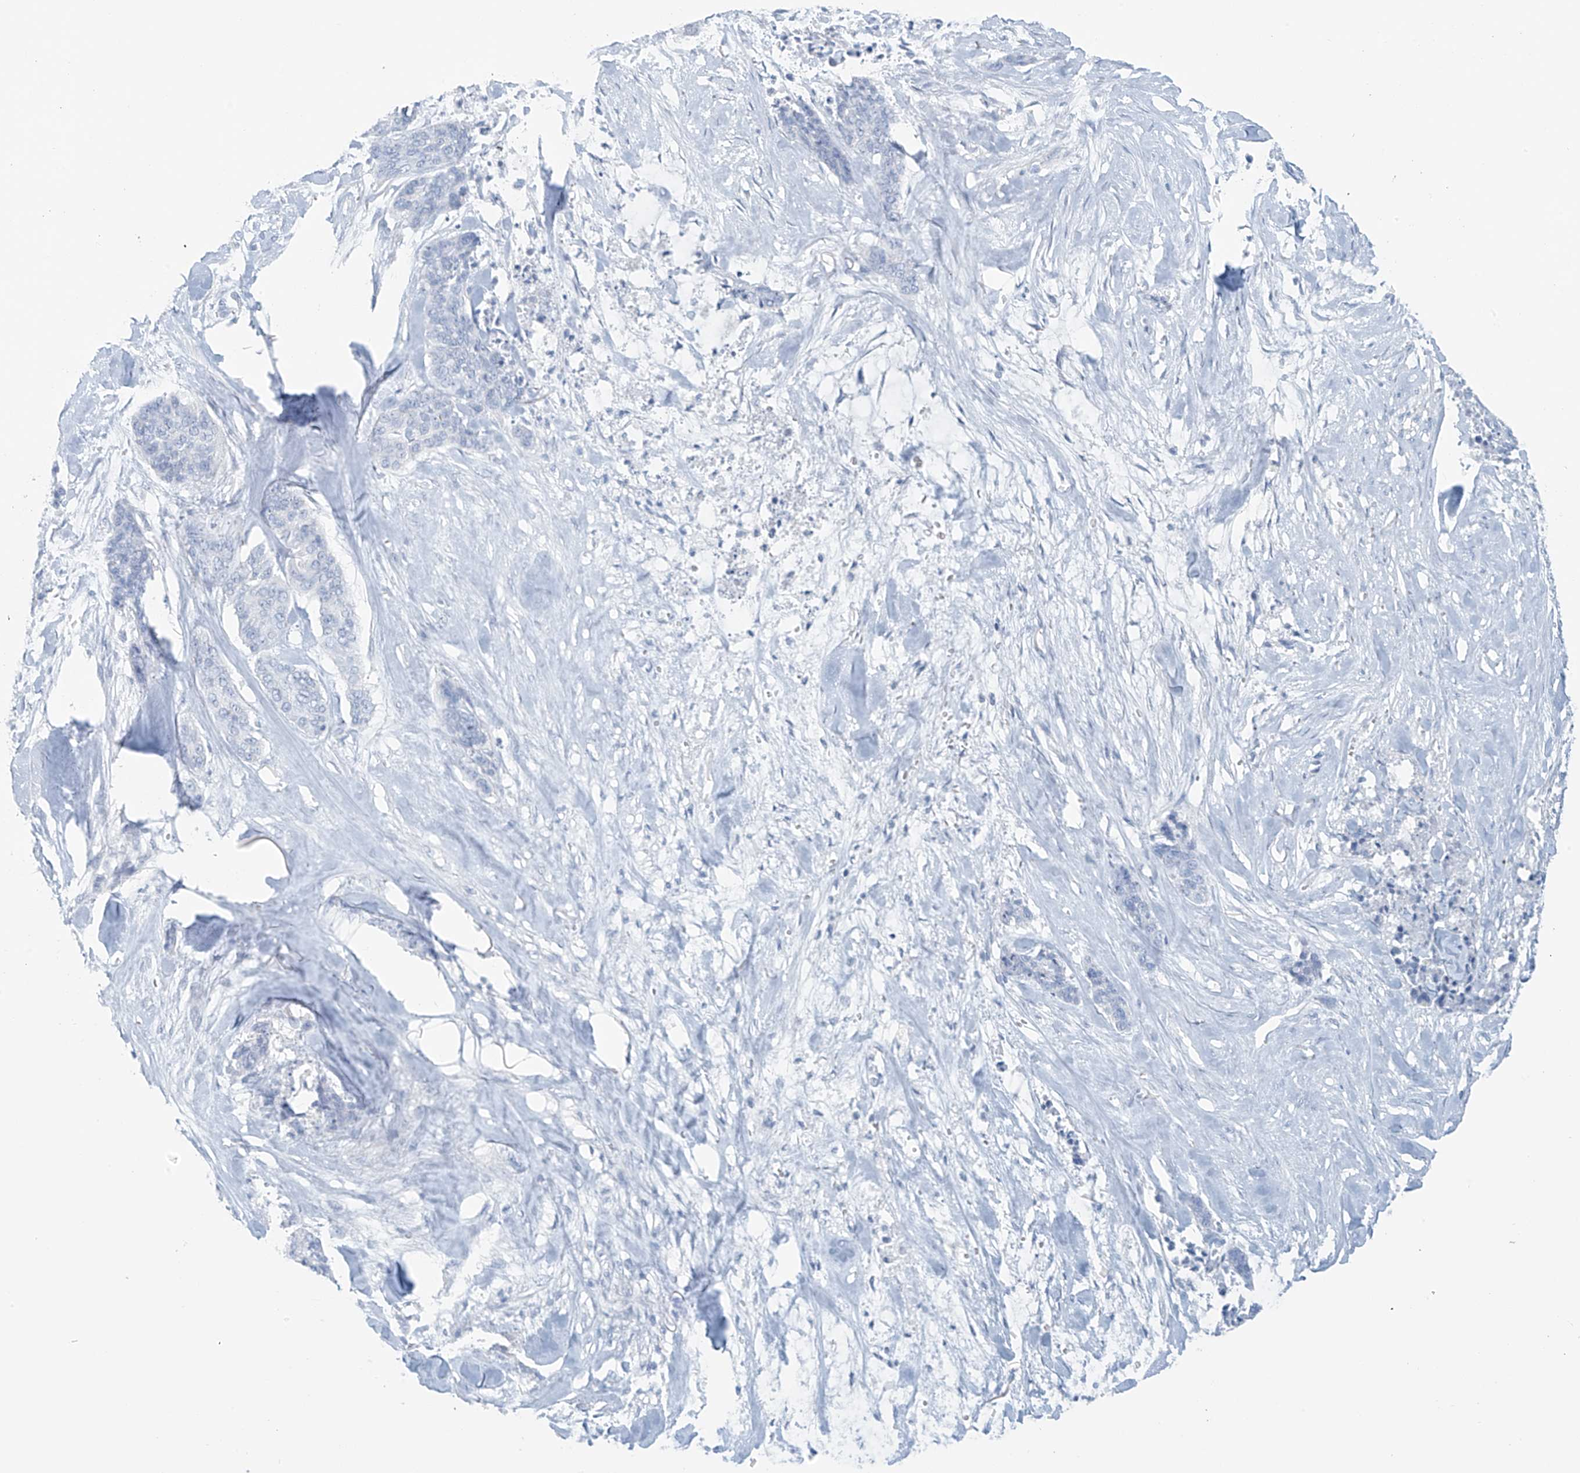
{"staining": {"intensity": "negative", "quantity": "none", "location": "none"}, "tissue": "skin cancer", "cell_type": "Tumor cells", "image_type": "cancer", "snomed": [{"axis": "morphology", "description": "Basal cell carcinoma"}, {"axis": "topography", "description": "Skin"}], "caption": "High power microscopy histopathology image of an immunohistochemistry (IHC) photomicrograph of skin cancer, revealing no significant expression in tumor cells.", "gene": "SLC25A43", "patient": {"sex": "female", "age": 64}}